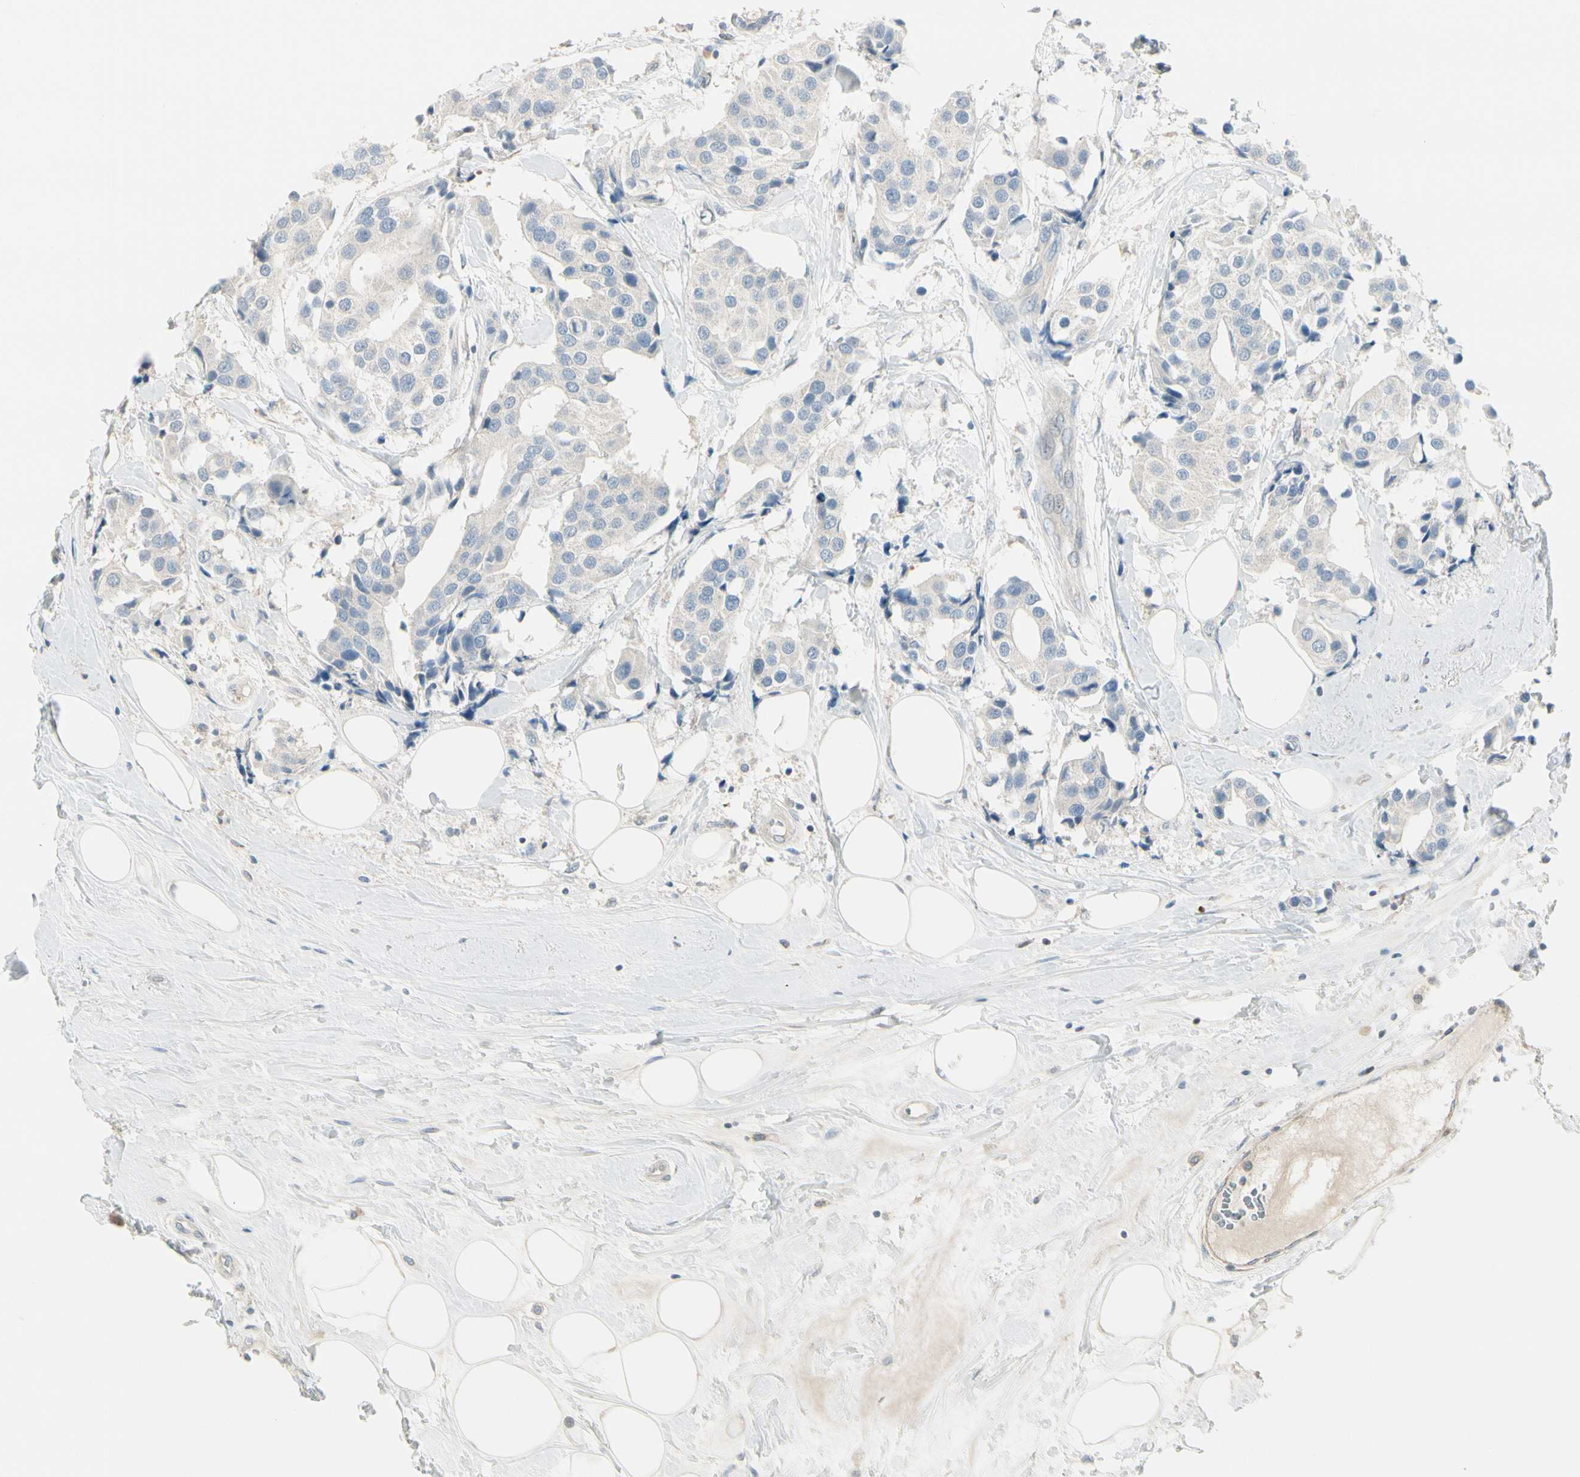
{"staining": {"intensity": "negative", "quantity": "none", "location": "none"}, "tissue": "breast cancer", "cell_type": "Tumor cells", "image_type": "cancer", "snomed": [{"axis": "morphology", "description": "Normal tissue, NOS"}, {"axis": "morphology", "description": "Duct carcinoma"}, {"axis": "topography", "description": "Breast"}], "caption": "Immunohistochemical staining of human breast cancer (infiltrating ductal carcinoma) reveals no significant expression in tumor cells. (Immunohistochemistry, brightfield microscopy, high magnification).", "gene": "CYP2E1", "patient": {"sex": "female", "age": 39}}